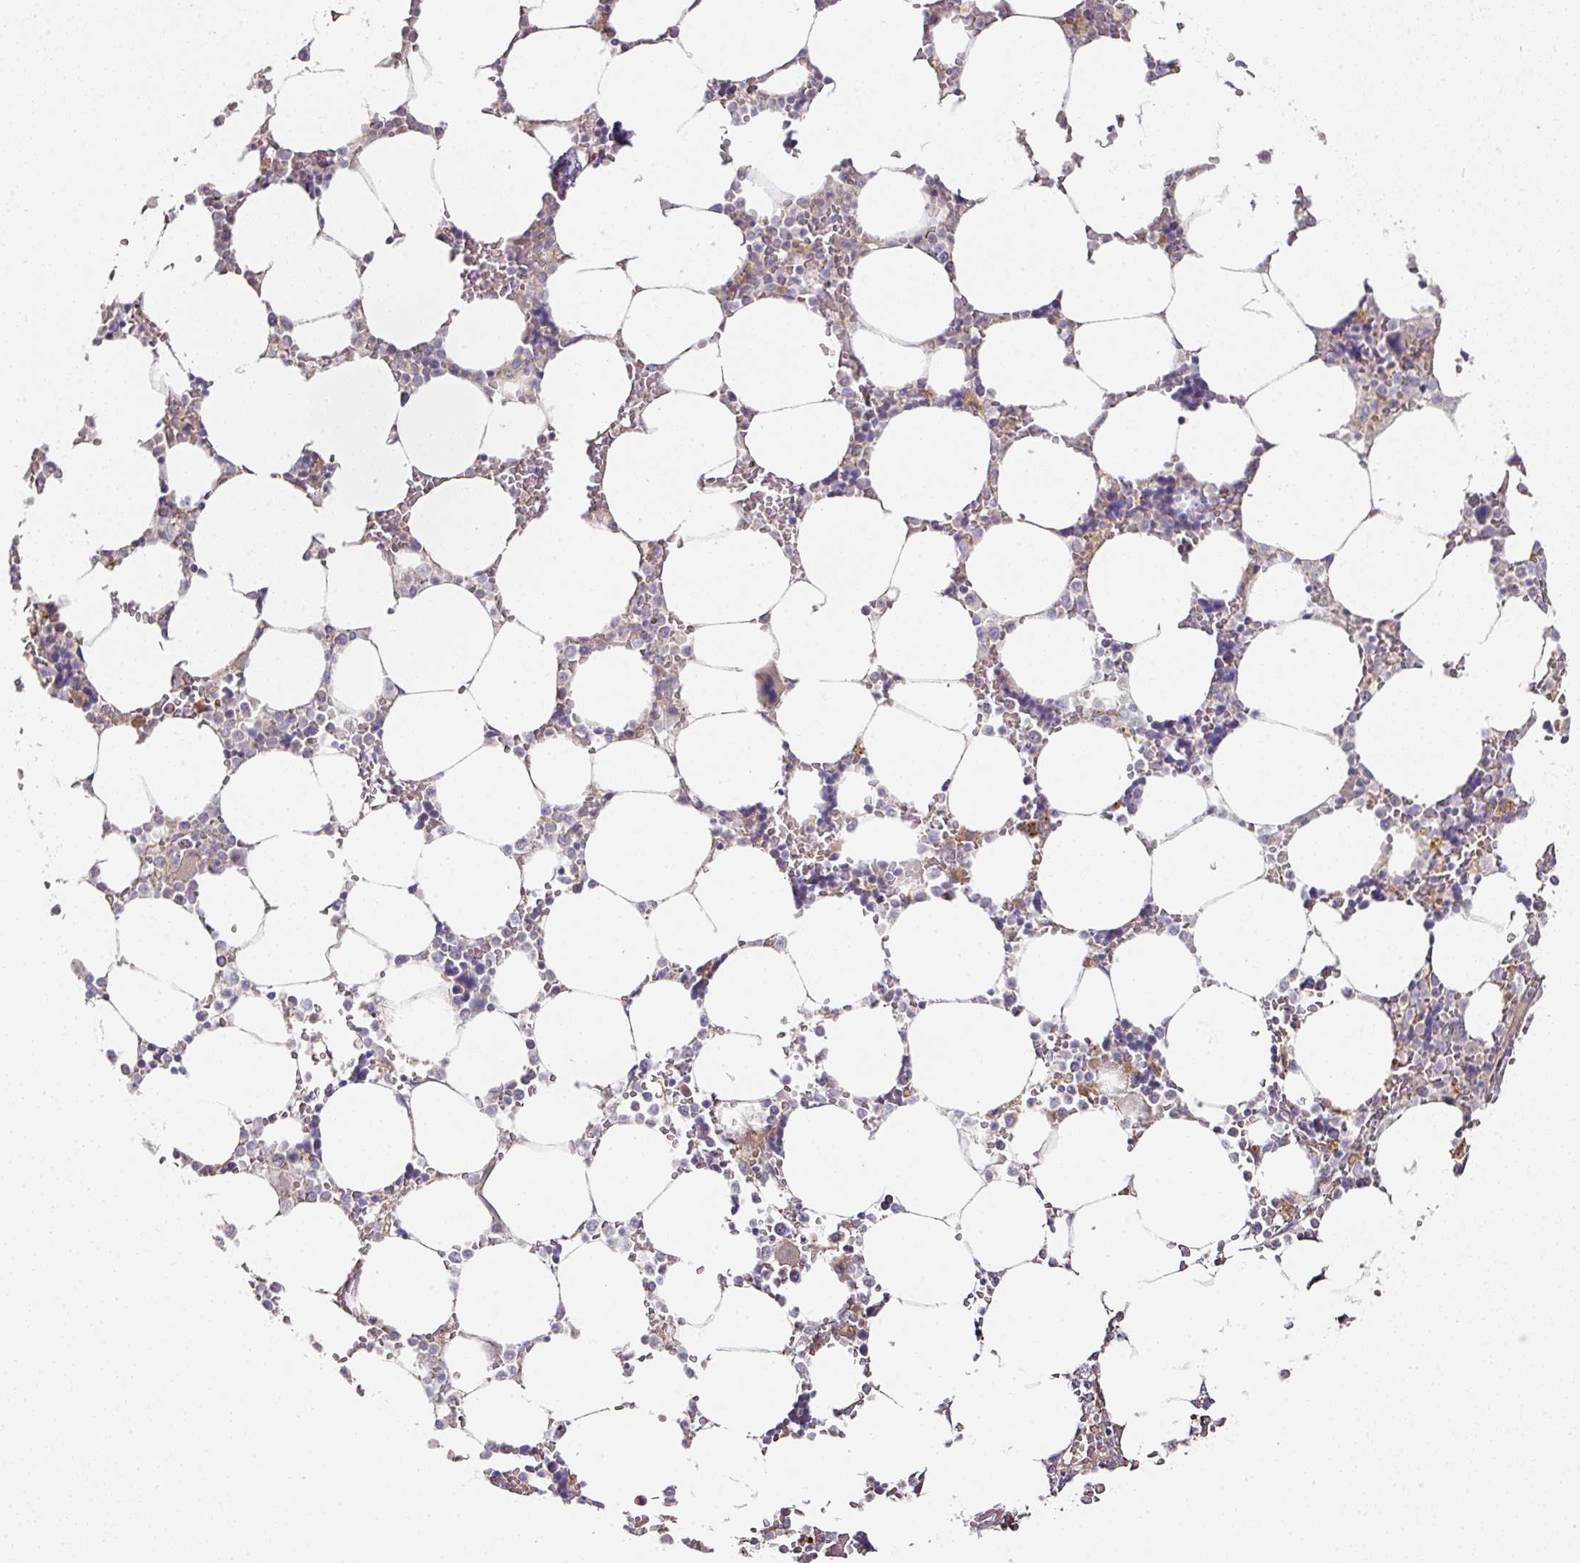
{"staining": {"intensity": "negative", "quantity": "none", "location": "none"}, "tissue": "bone marrow", "cell_type": "Hematopoietic cells", "image_type": "normal", "snomed": [{"axis": "morphology", "description": "Normal tissue, NOS"}, {"axis": "topography", "description": "Bone marrow"}], "caption": "Hematopoietic cells show no significant protein staining in unremarkable bone marrow.", "gene": "TARM1", "patient": {"sex": "male", "age": 64}}